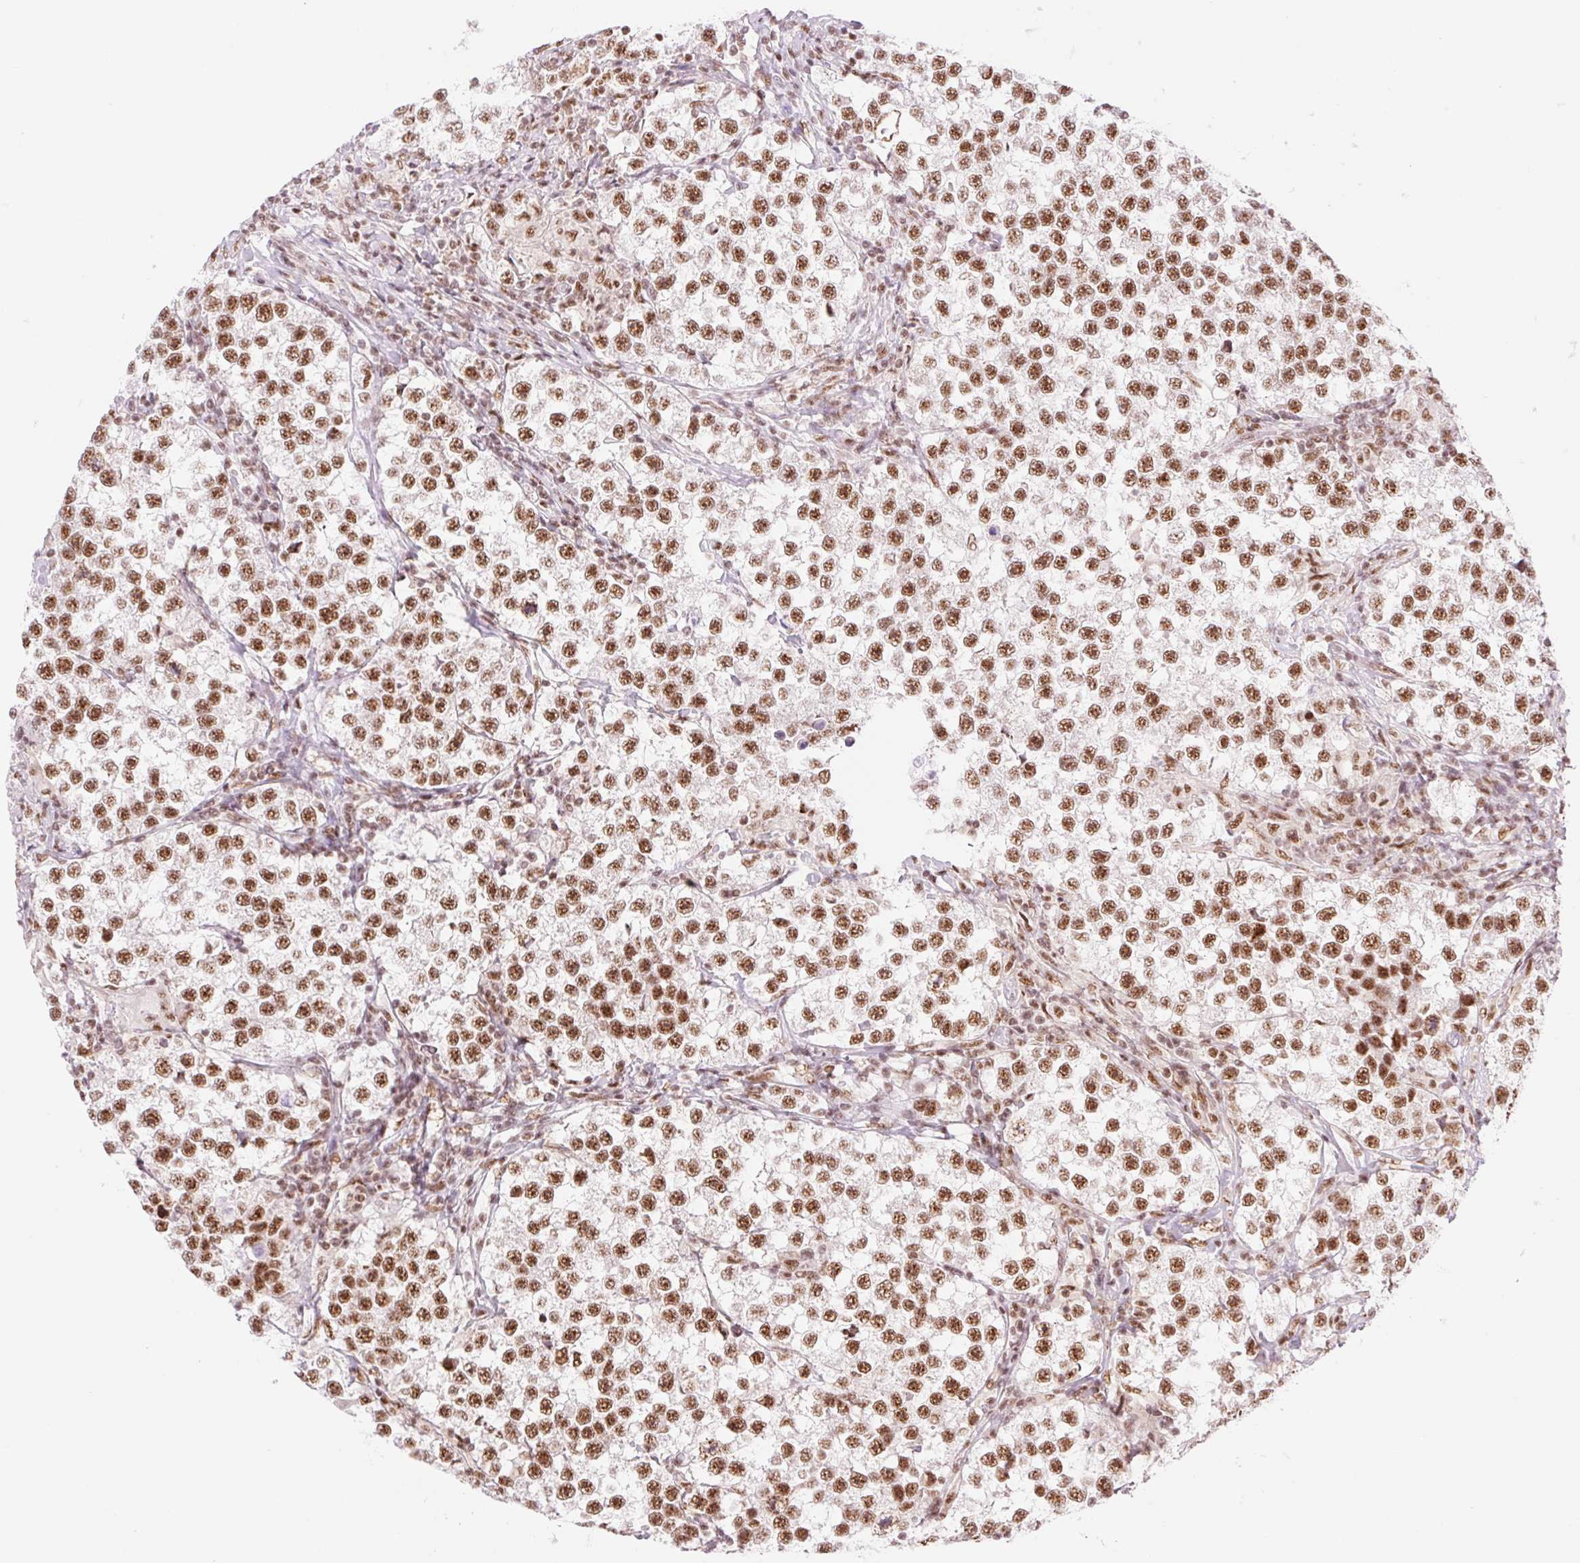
{"staining": {"intensity": "strong", "quantity": ">75%", "location": "nuclear"}, "tissue": "testis cancer", "cell_type": "Tumor cells", "image_type": "cancer", "snomed": [{"axis": "morphology", "description": "Seminoma, NOS"}, {"axis": "topography", "description": "Testis"}], "caption": "Testis cancer (seminoma) stained with DAB immunohistochemistry (IHC) exhibits high levels of strong nuclear expression in about >75% of tumor cells.", "gene": "PRDM11", "patient": {"sex": "male", "age": 46}}